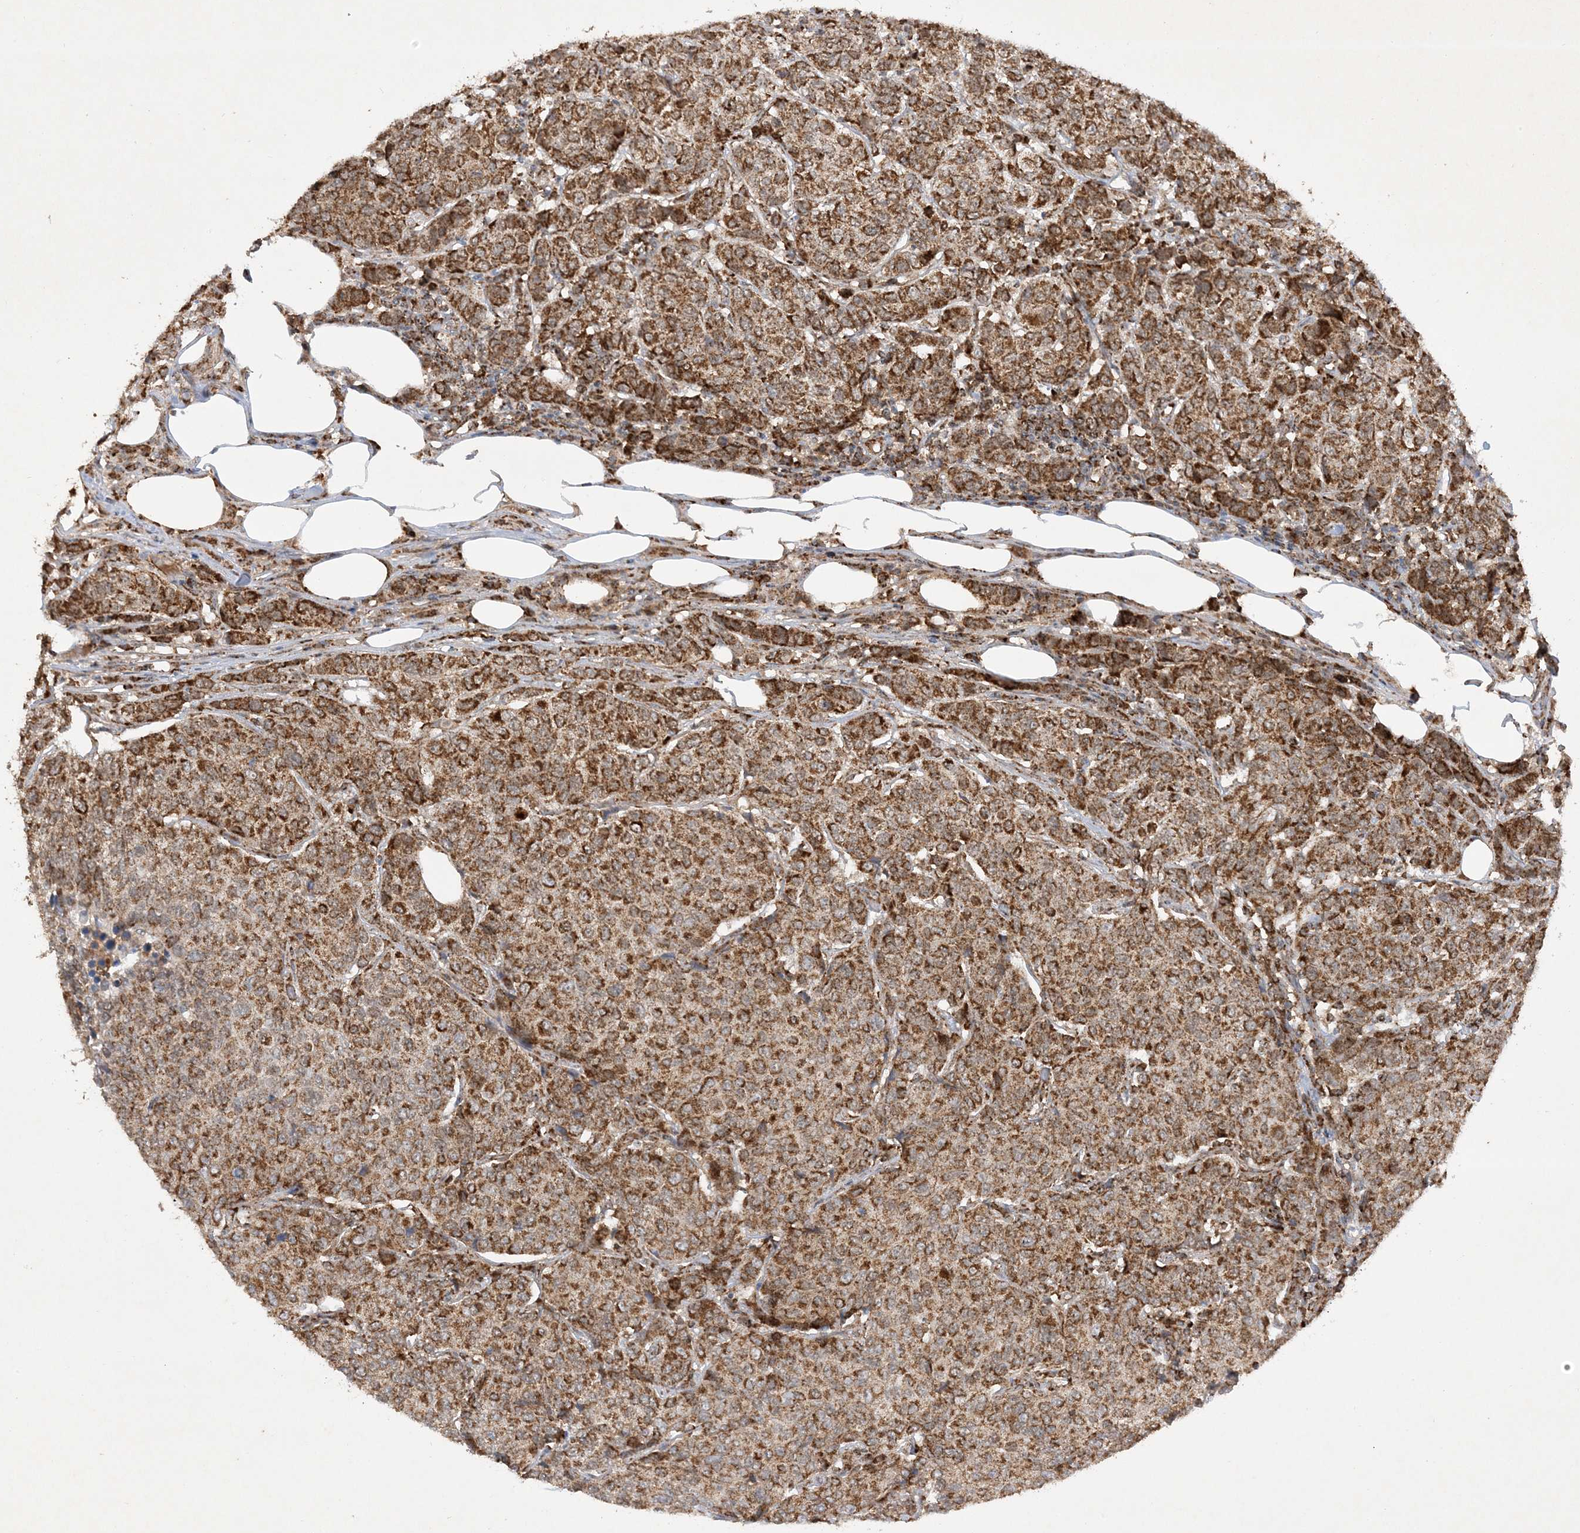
{"staining": {"intensity": "strong", "quantity": ">75%", "location": "cytoplasmic/membranous"}, "tissue": "breast cancer", "cell_type": "Tumor cells", "image_type": "cancer", "snomed": [{"axis": "morphology", "description": "Duct carcinoma"}, {"axis": "topography", "description": "Breast"}], "caption": "The image reveals staining of breast intraductal carcinoma, revealing strong cytoplasmic/membranous protein staining (brown color) within tumor cells.", "gene": "NDUFAF3", "patient": {"sex": "female", "age": 55}}